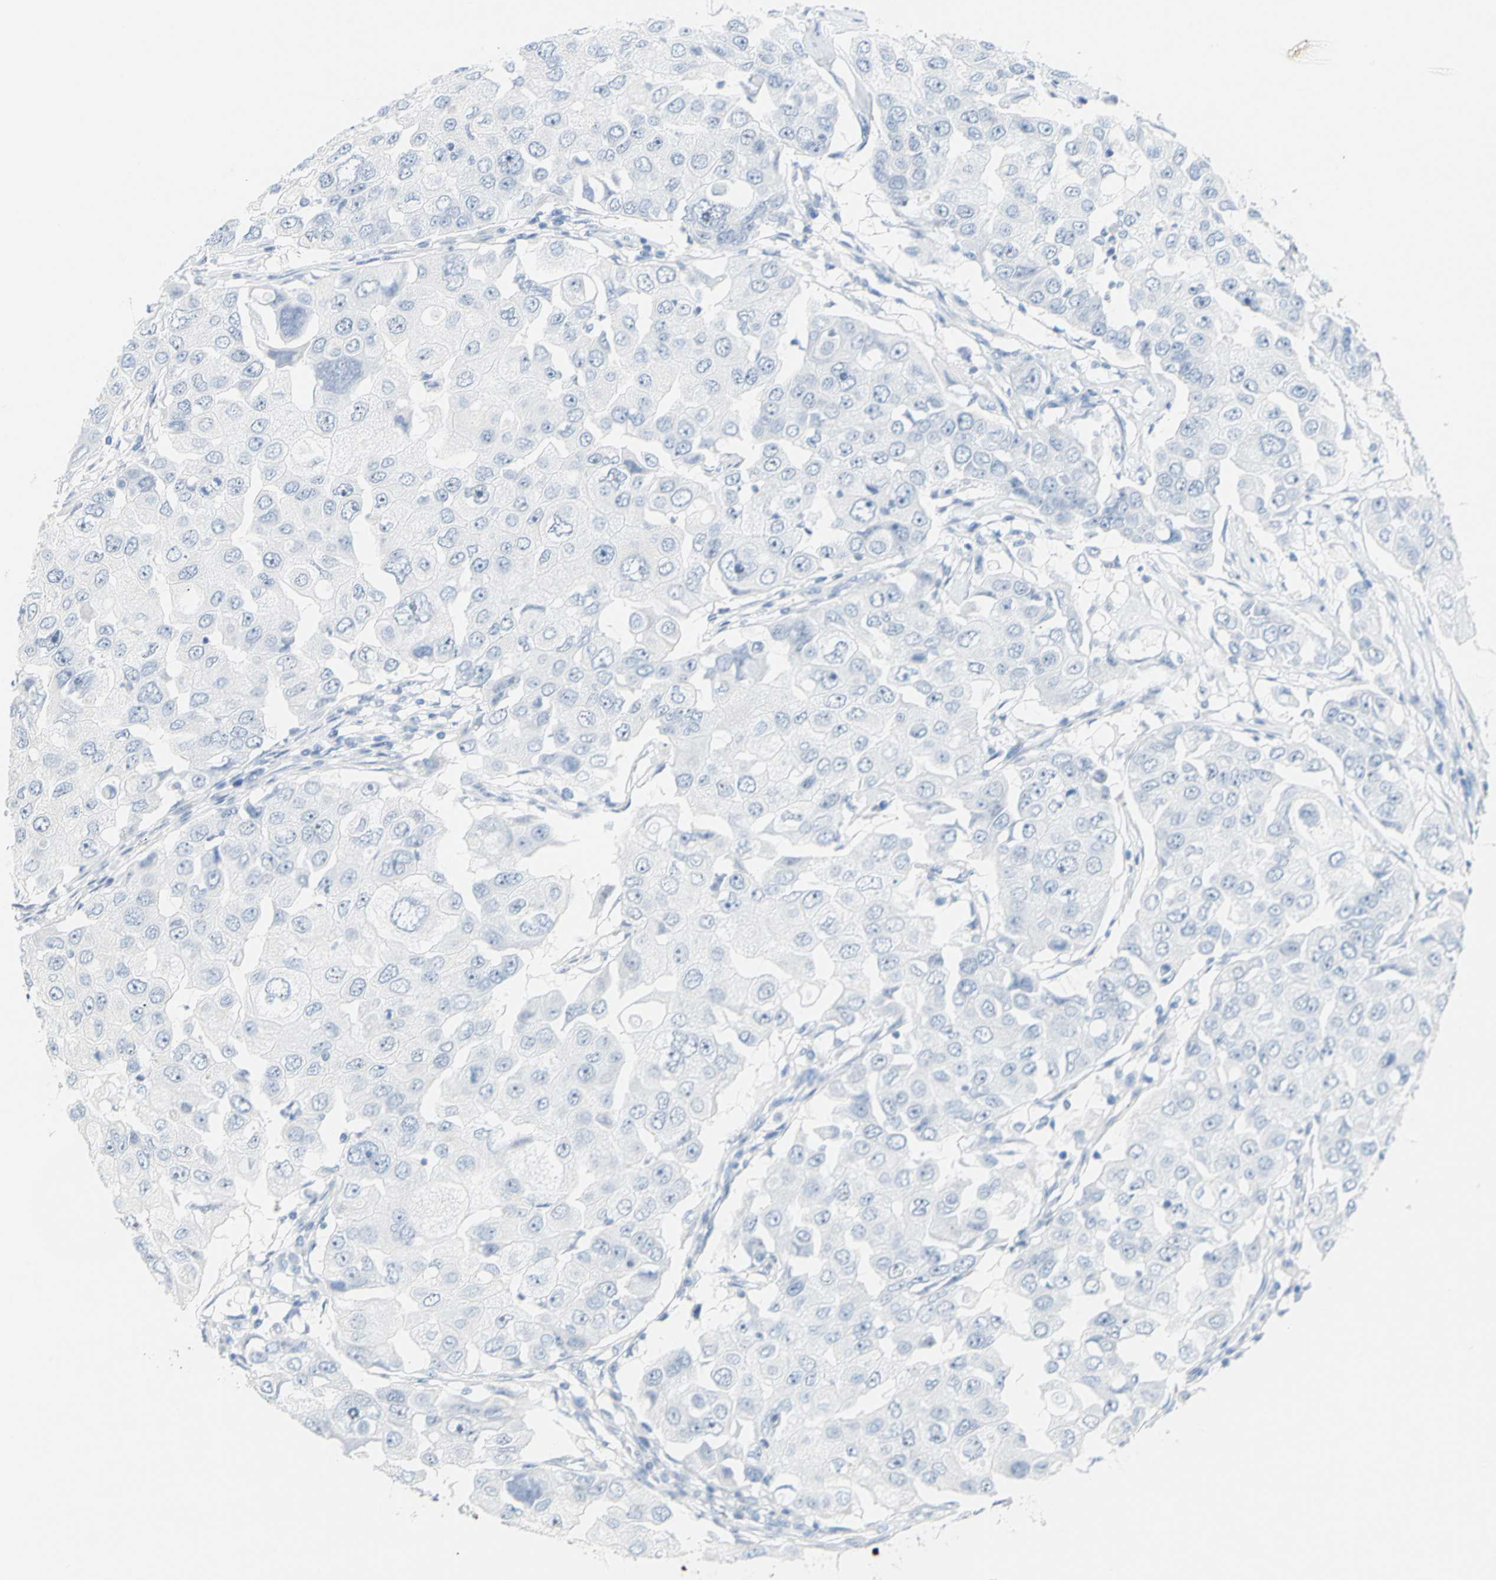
{"staining": {"intensity": "negative", "quantity": "none", "location": "none"}, "tissue": "breast cancer", "cell_type": "Tumor cells", "image_type": "cancer", "snomed": [{"axis": "morphology", "description": "Duct carcinoma"}, {"axis": "topography", "description": "Breast"}], "caption": "Breast cancer stained for a protein using IHC demonstrates no expression tumor cells.", "gene": "OPN1SW", "patient": {"sex": "female", "age": 27}}